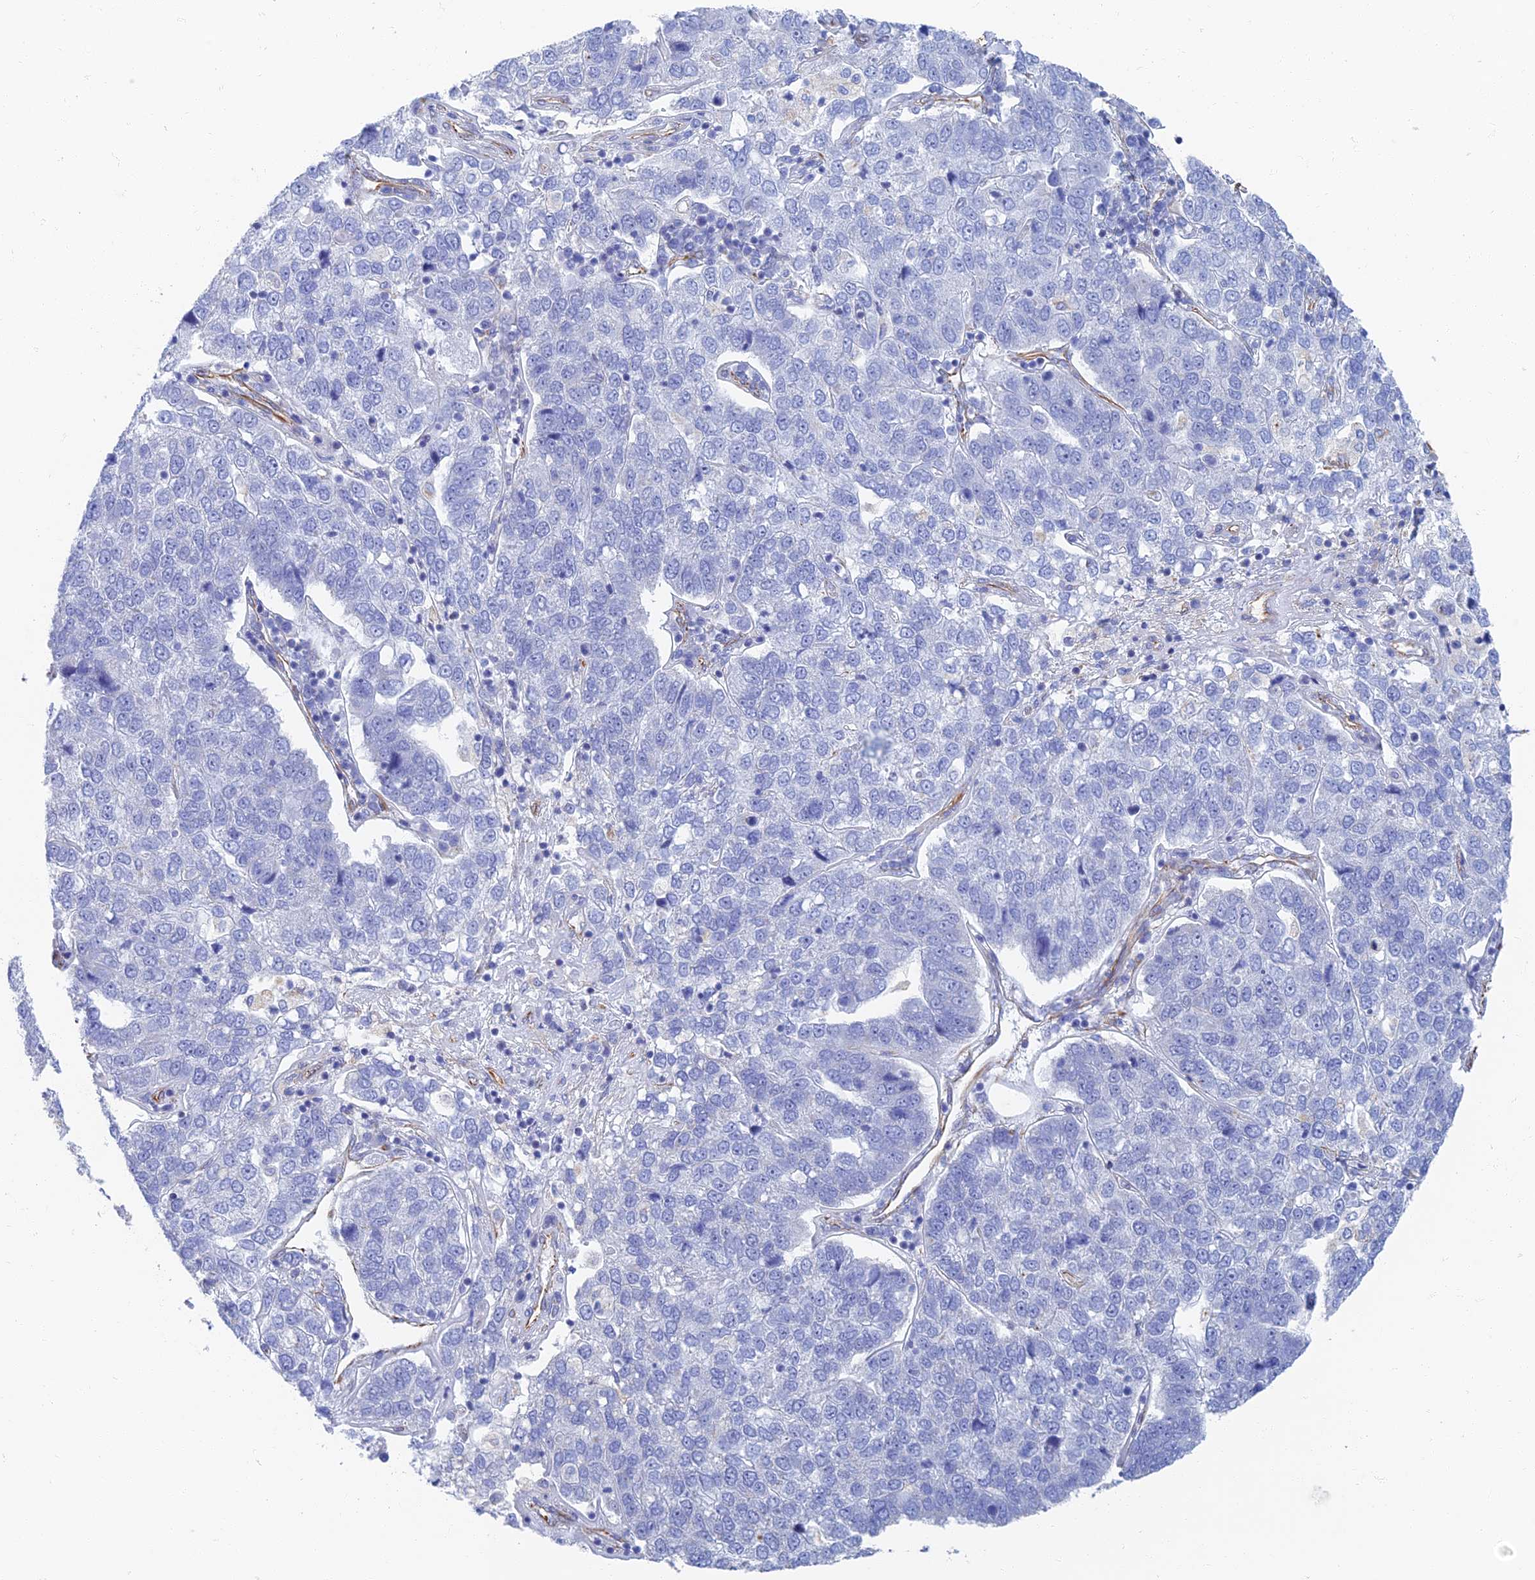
{"staining": {"intensity": "negative", "quantity": "none", "location": "none"}, "tissue": "pancreatic cancer", "cell_type": "Tumor cells", "image_type": "cancer", "snomed": [{"axis": "morphology", "description": "Adenocarcinoma, NOS"}, {"axis": "topography", "description": "Pancreas"}], "caption": "There is no significant positivity in tumor cells of pancreatic cancer (adenocarcinoma).", "gene": "RMC1", "patient": {"sex": "female", "age": 61}}